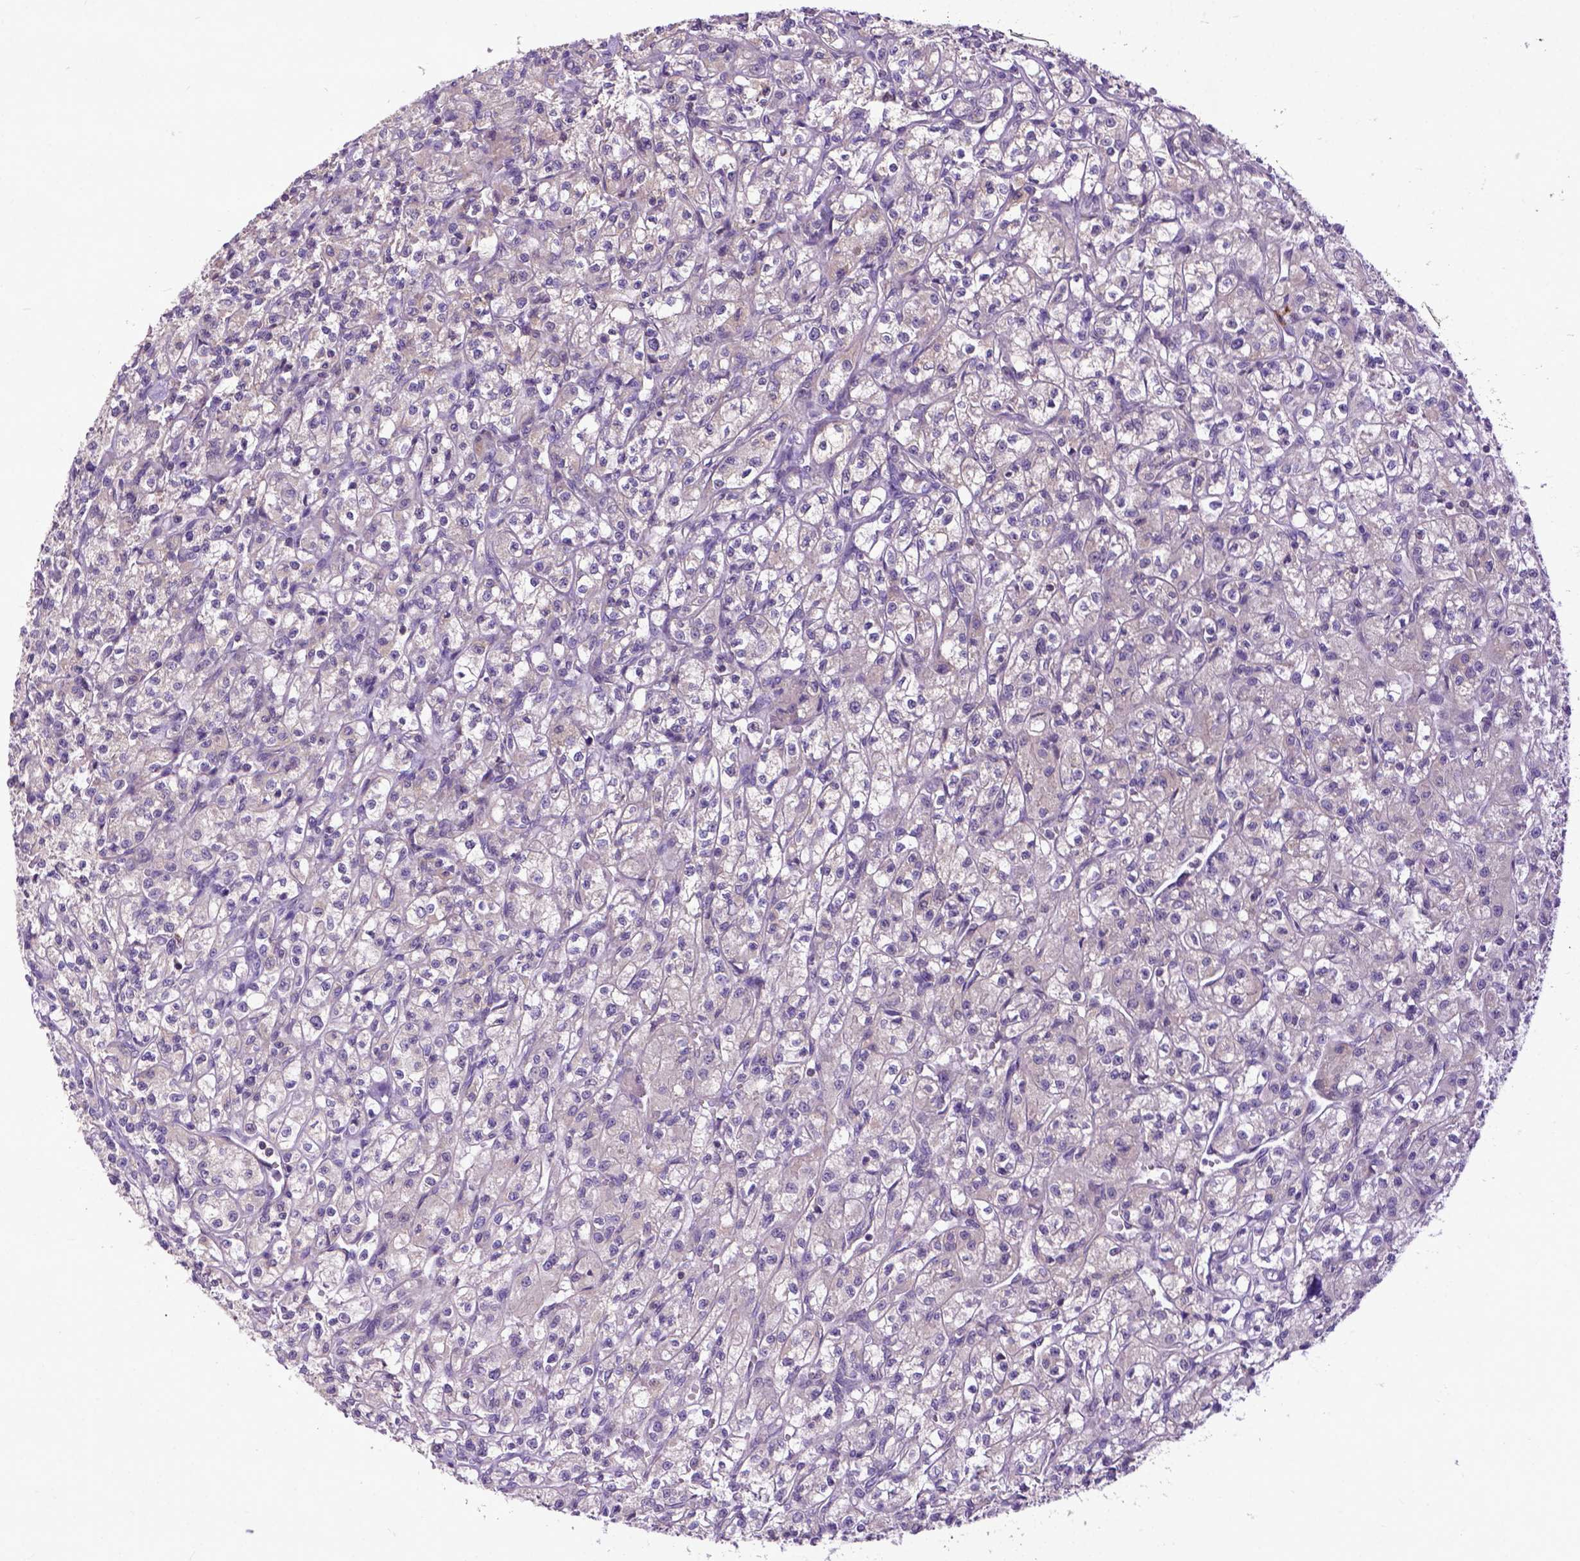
{"staining": {"intensity": "negative", "quantity": "none", "location": "none"}, "tissue": "renal cancer", "cell_type": "Tumor cells", "image_type": "cancer", "snomed": [{"axis": "morphology", "description": "Adenocarcinoma, NOS"}, {"axis": "topography", "description": "Kidney"}], "caption": "A photomicrograph of renal adenocarcinoma stained for a protein demonstrates no brown staining in tumor cells.", "gene": "CPNE1", "patient": {"sex": "female", "age": 70}}